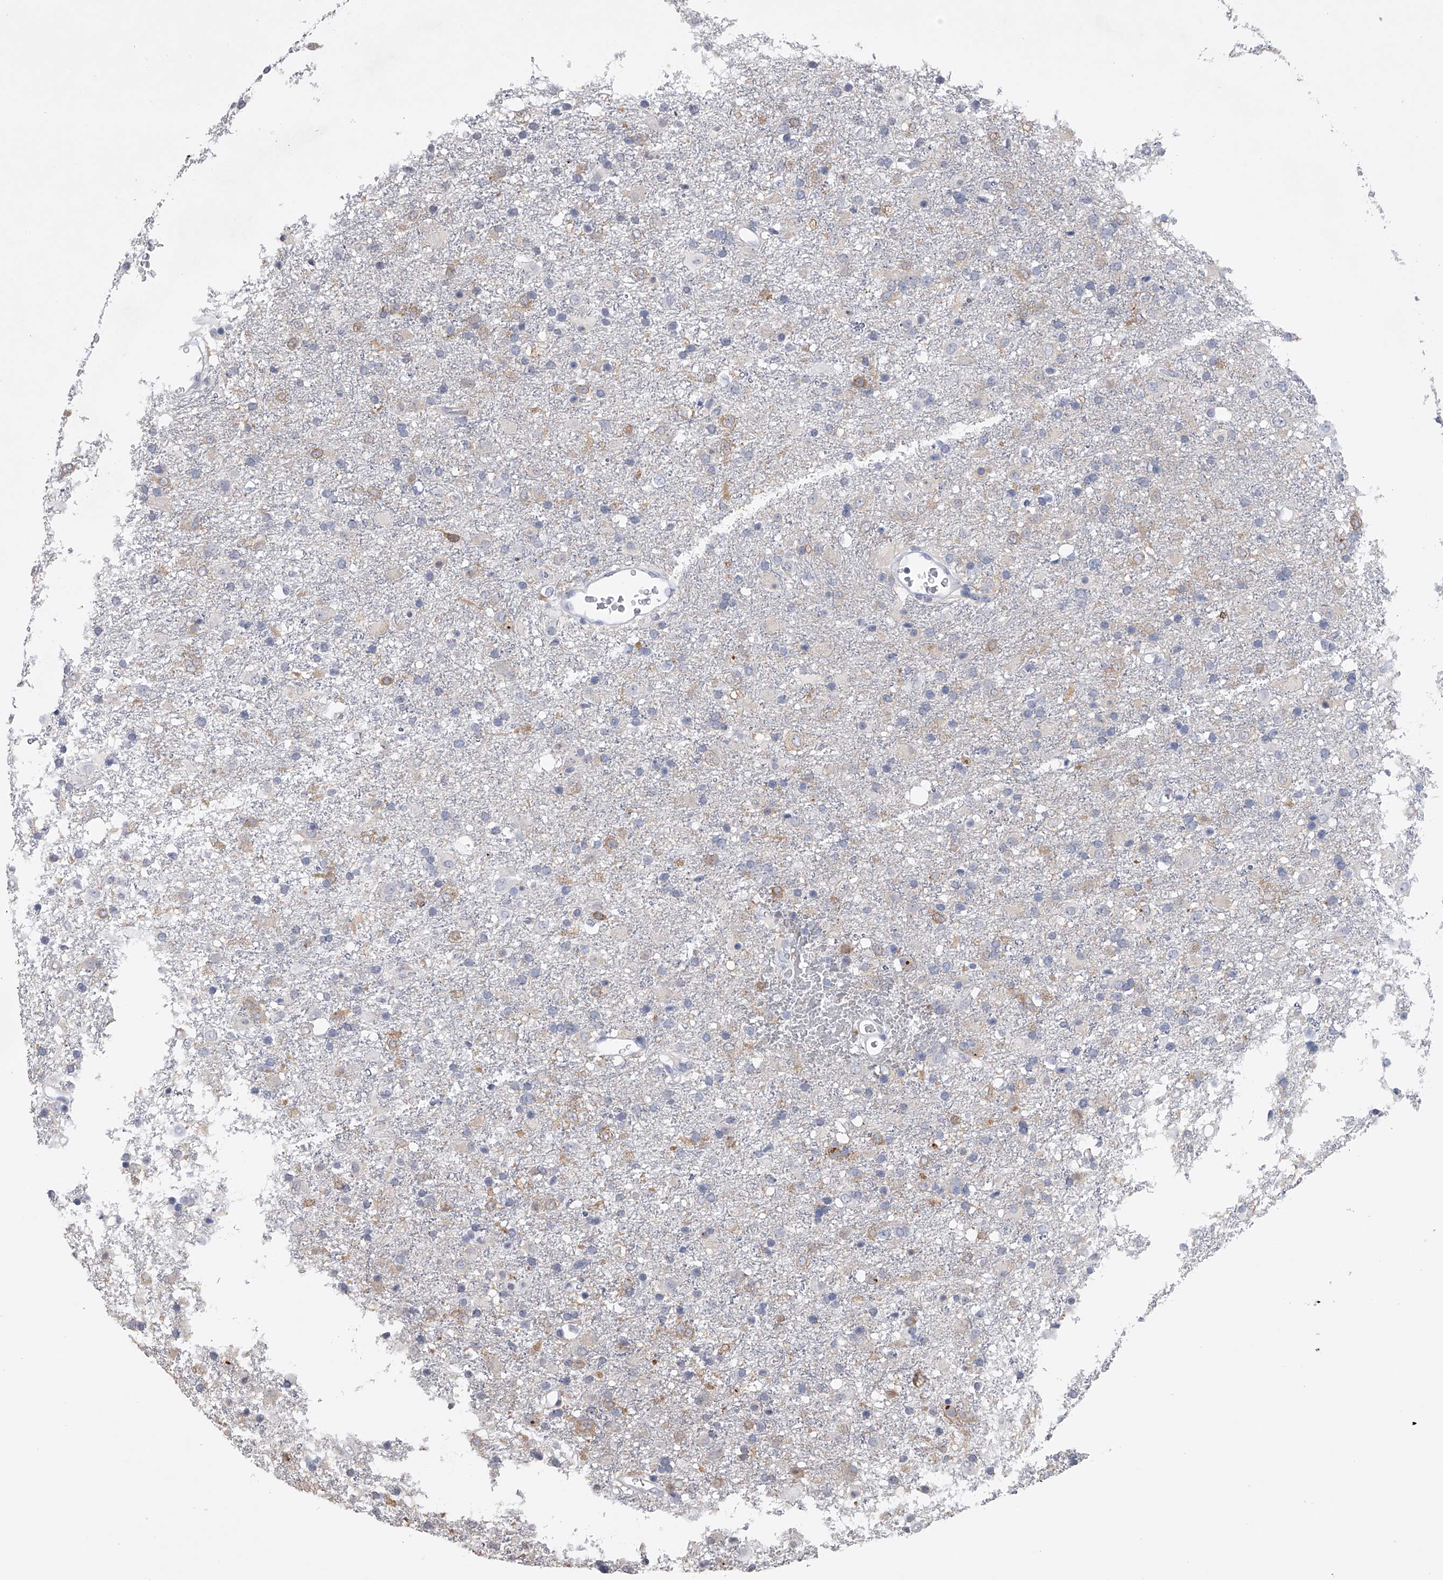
{"staining": {"intensity": "negative", "quantity": "none", "location": "none"}, "tissue": "glioma", "cell_type": "Tumor cells", "image_type": "cancer", "snomed": [{"axis": "morphology", "description": "Glioma, malignant, Low grade"}, {"axis": "topography", "description": "Brain"}], "caption": "Glioma was stained to show a protein in brown. There is no significant expression in tumor cells.", "gene": "TASP1", "patient": {"sex": "male", "age": 65}}